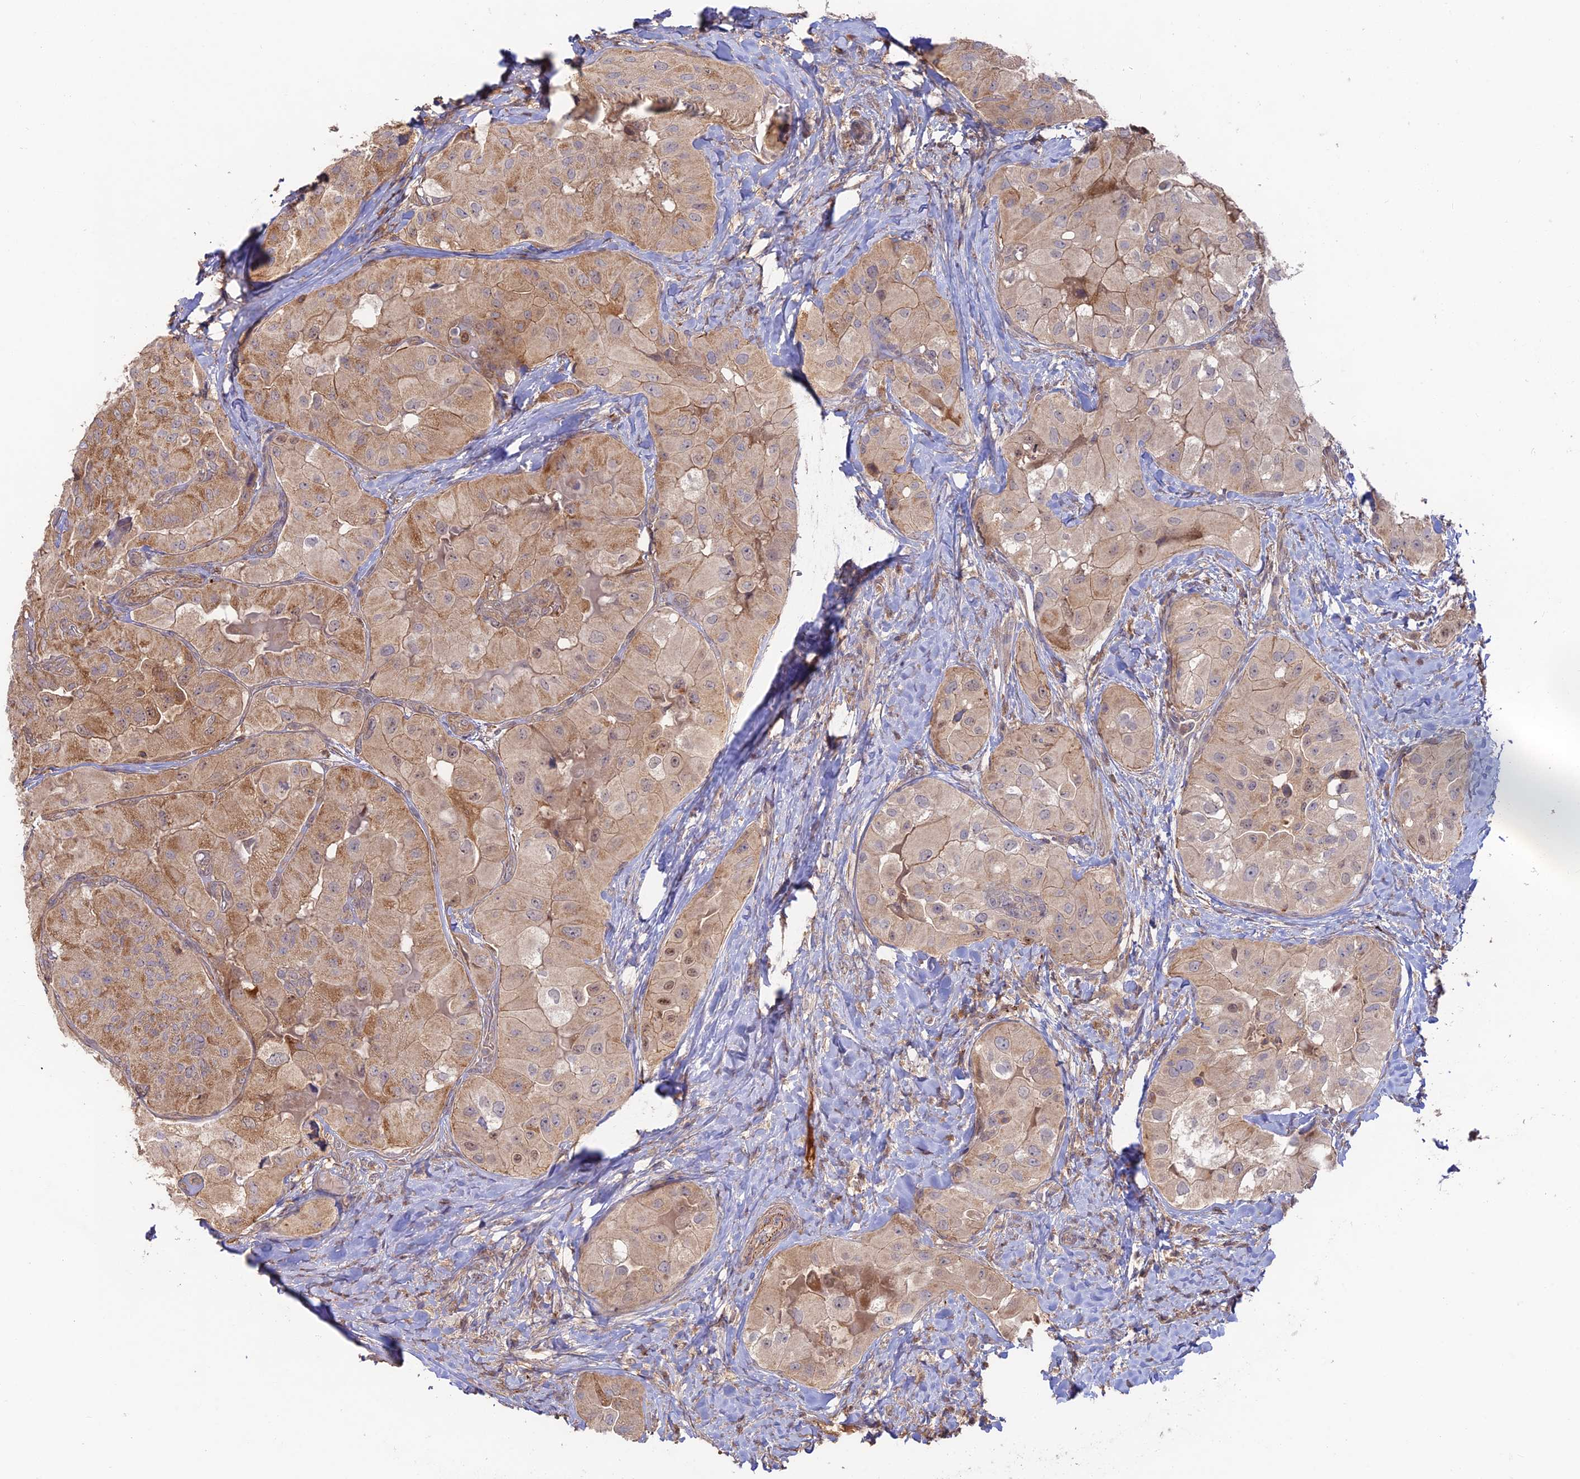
{"staining": {"intensity": "weak", "quantity": ">75%", "location": "cytoplasmic/membranous,nuclear"}, "tissue": "thyroid cancer", "cell_type": "Tumor cells", "image_type": "cancer", "snomed": [{"axis": "morphology", "description": "Normal tissue, NOS"}, {"axis": "morphology", "description": "Papillary adenocarcinoma, NOS"}, {"axis": "topography", "description": "Thyroid gland"}], "caption": "Thyroid papillary adenocarcinoma stained for a protein (brown) exhibits weak cytoplasmic/membranous and nuclear positive expression in about >75% of tumor cells.", "gene": "CLCF1", "patient": {"sex": "female", "age": 59}}